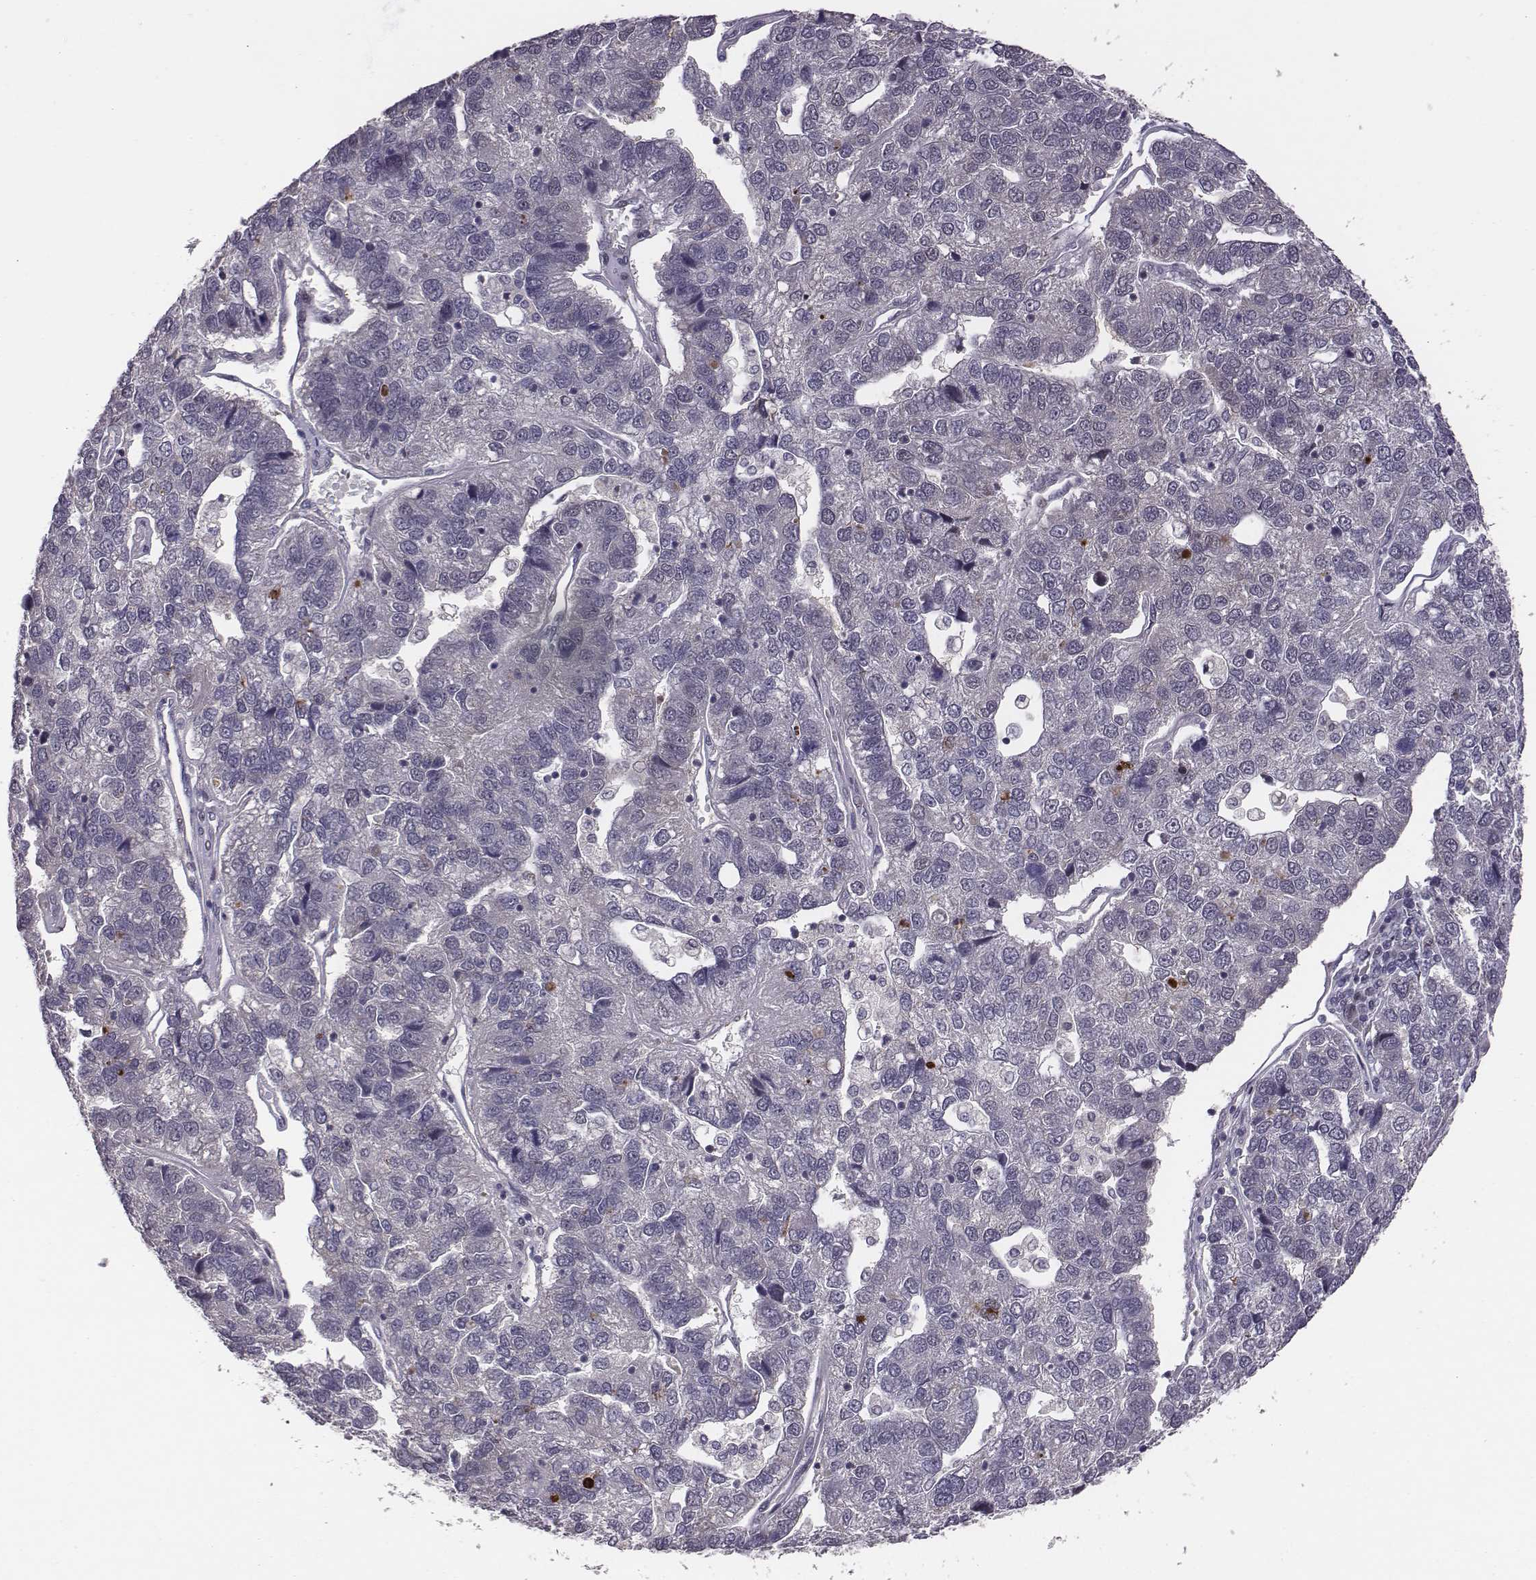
{"staining": {"intensity": "negative", "quantity": "none", "location": "none"}, "tissue": "pancreatic cancer", "cell_type": "Tumor cells", "image_type": "cancer", "snomed": [{"axis": "morphology", "description": "Adenocarcinoma, NOS"}, {"axis": "topography", "description": "Pancreas"}], "caption": "Protein analysis of pancreatic adenocarcinoma reveals no significant positivity in tumor cells. (Brightfield microscopy of DAB (3,3'-diaminobenzidine) immunohistochemistry (IHC) at high magnification).", "gene": "SMURF2", "patient": {"sex": "female", "age": 61}}